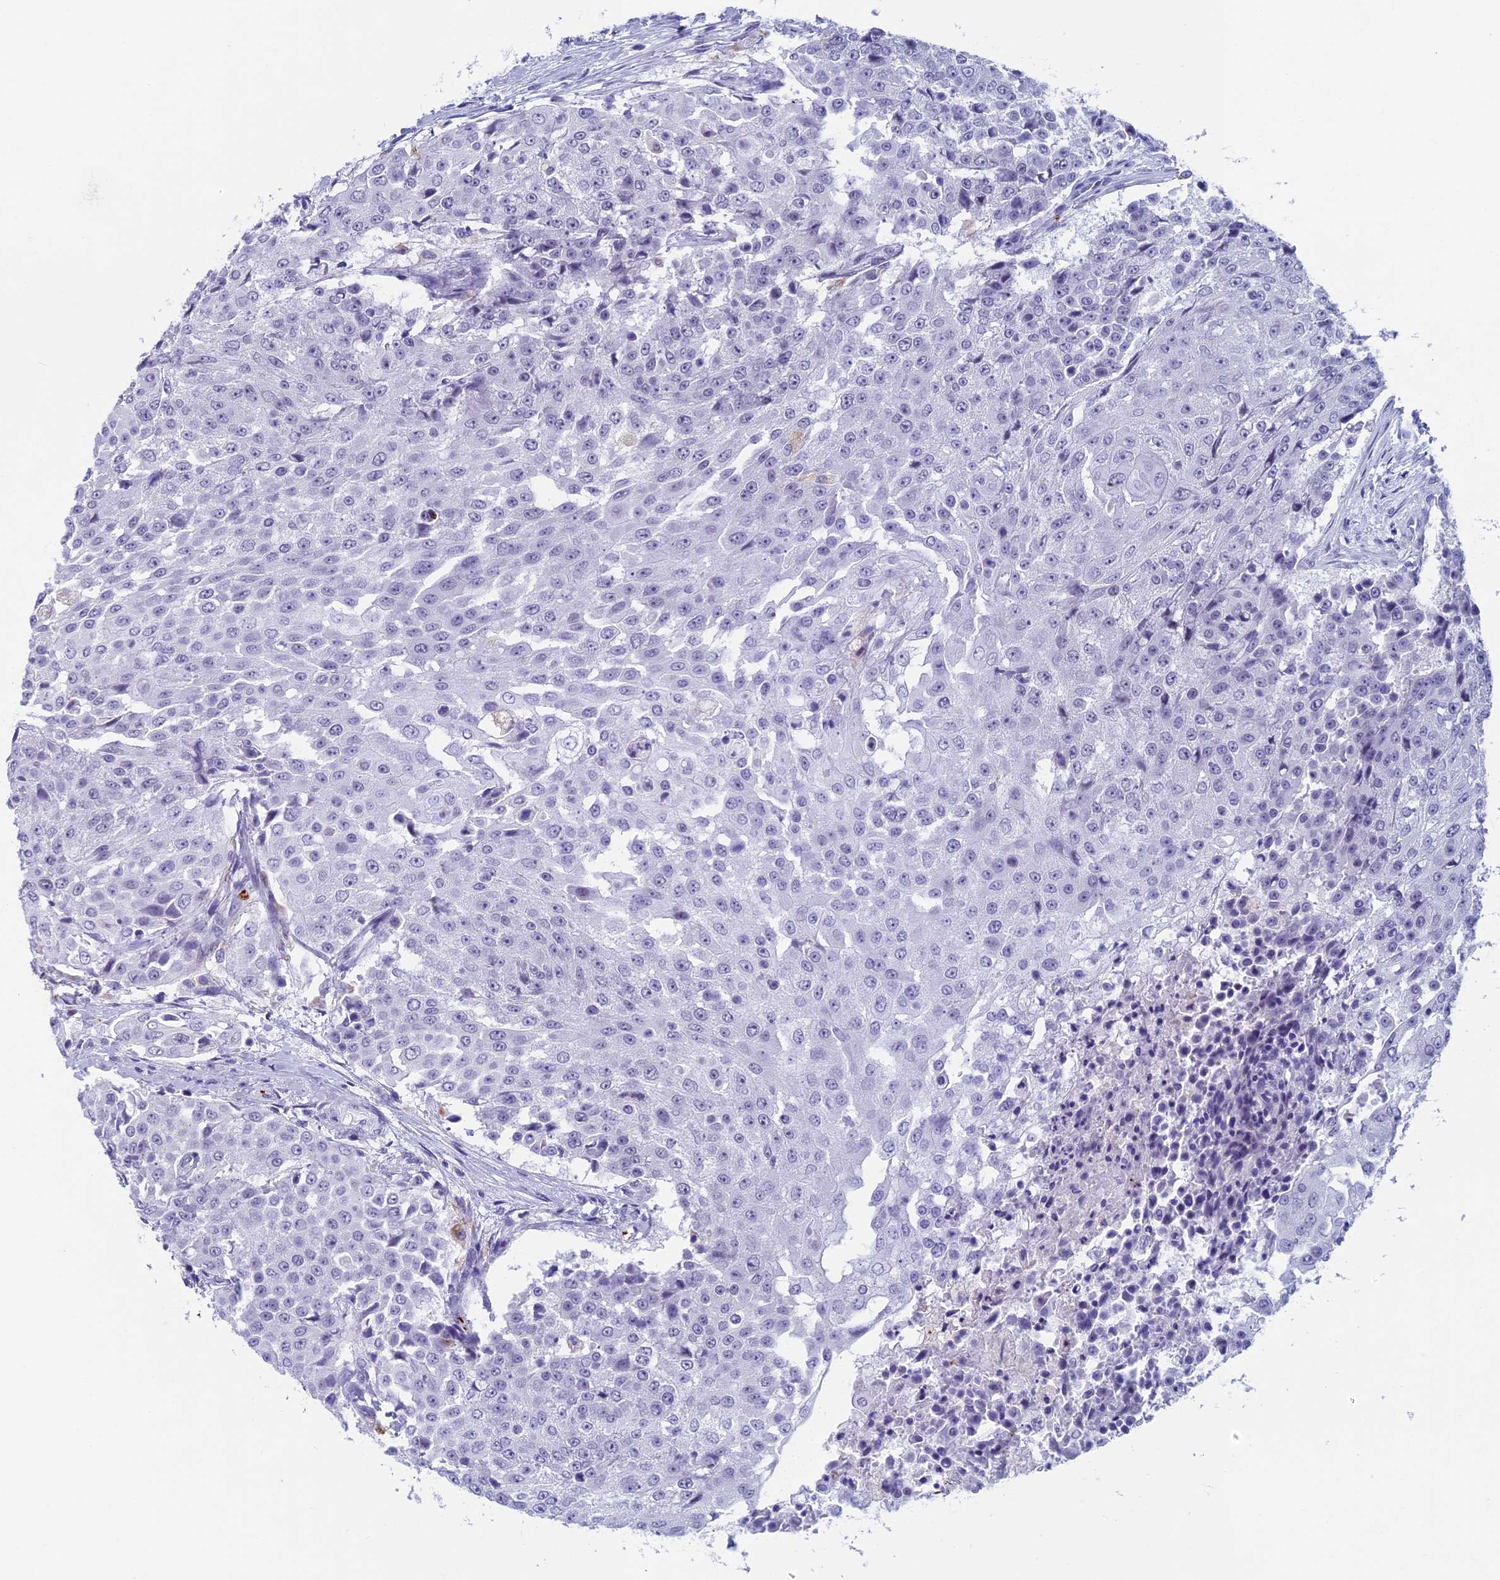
{"staining": {"intensity": "negative", "quantity": "none", "location": "none"}, "tissue": "urothelial cancer", "cell_type": "Tumor cells", "image_type": "cancer", "snomed": [{"axis": "morphology", "description": "Urothelial carcinoma, High grade"}, {"axis": "topography", "description": "Urinary bladder"}], "caption": "DAB immunohistochemical staining of urothelial cancer exhibits no significant positivity in tumor cells.", "gene": "AIFM2", "patient": {"sex": "female", "age": 63}}